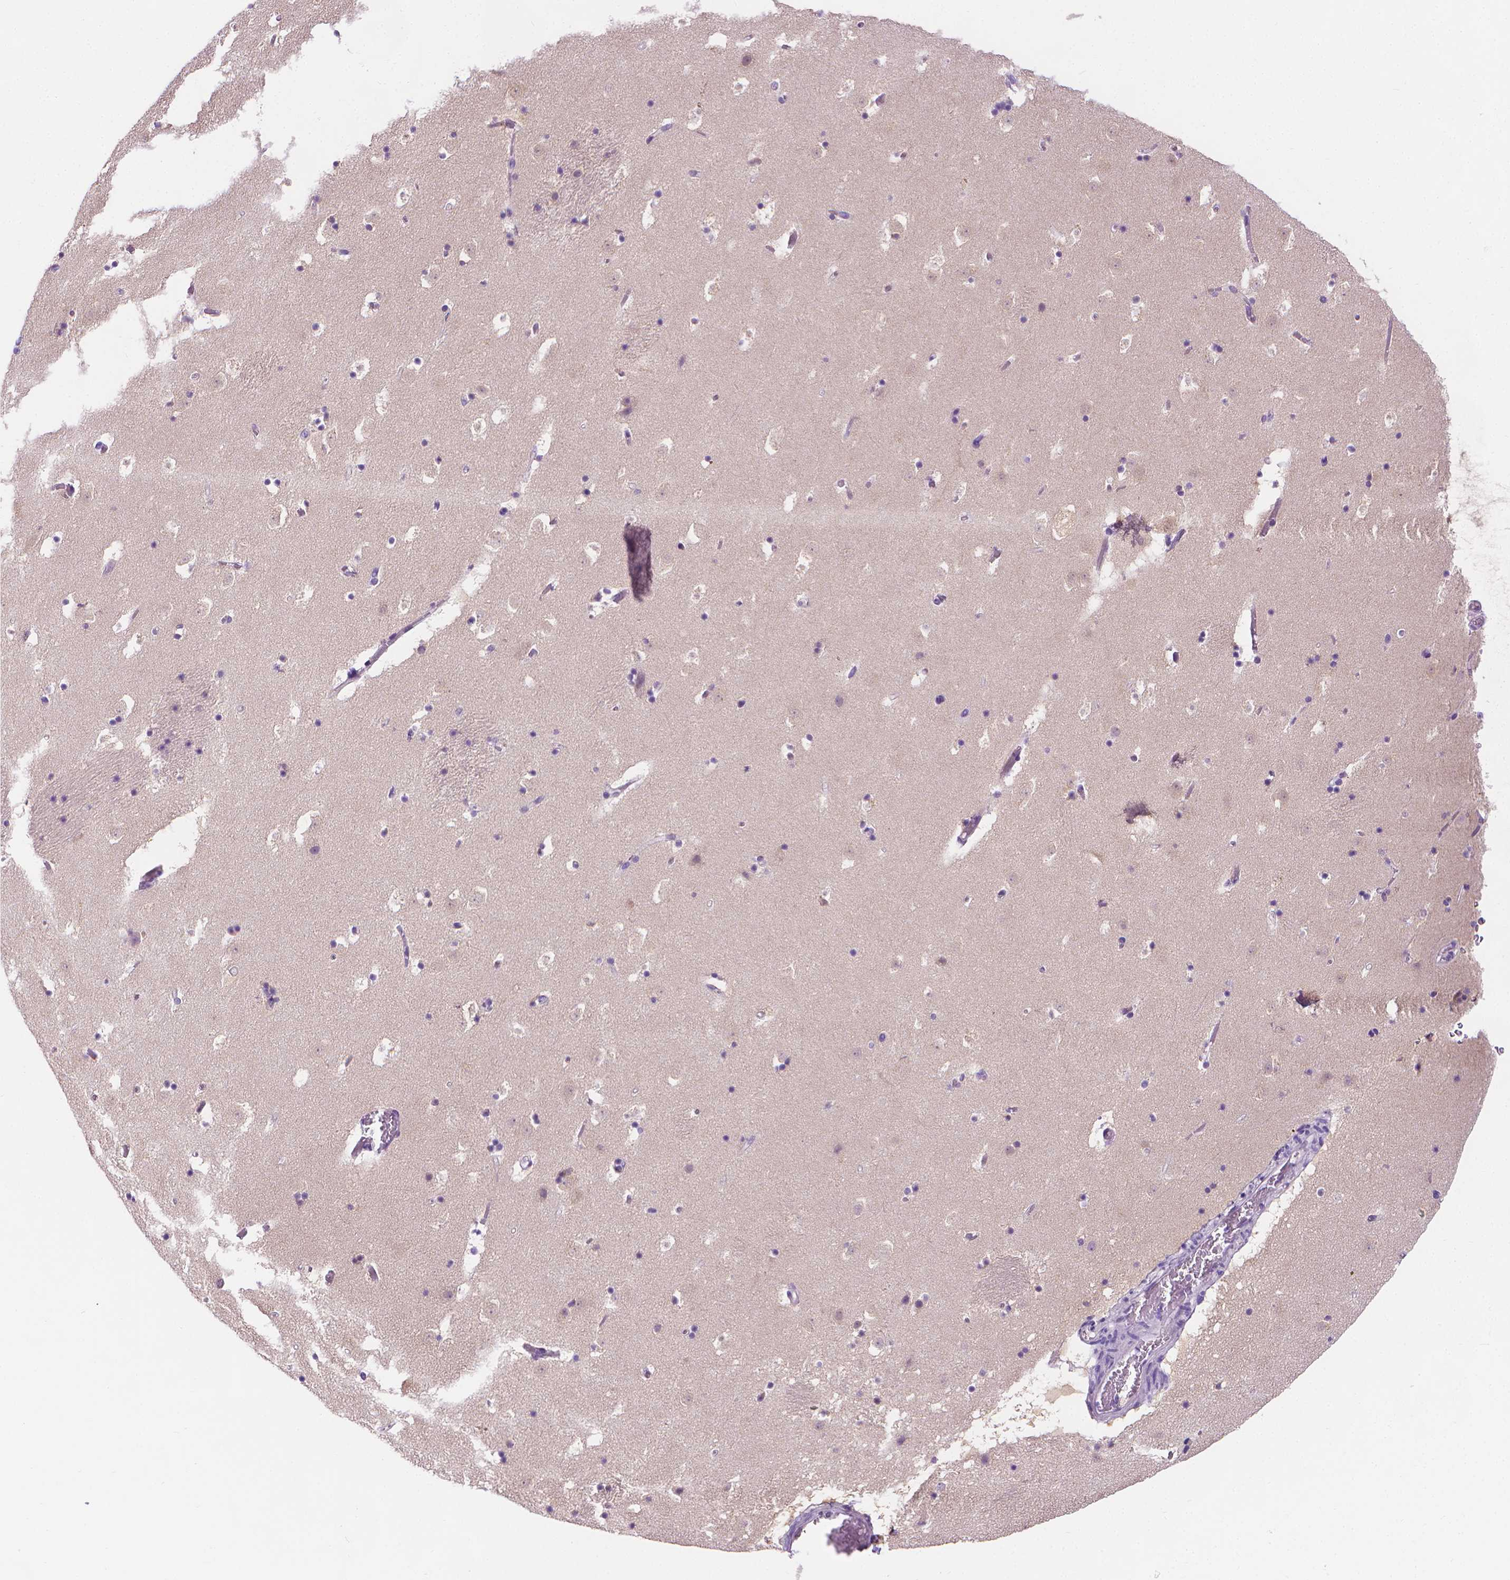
{"staining": {"intensity": "negative", "quantity": "none", "location": "none"}, "tissue": "caudate", "cell_type": "Glial cells", "image_type": "normal", "snomed": [{"axis": "morphology", "description": "Normal tissue, NOS"}, {"axis": "topography", "description": "Lateral ventricle wall"}], "caption": "Caudate was stained to show a protein in brown. There is no significant positivity in glial cells.", "gene": "FASN", "patient": {"sex": "female", "age": 42}}